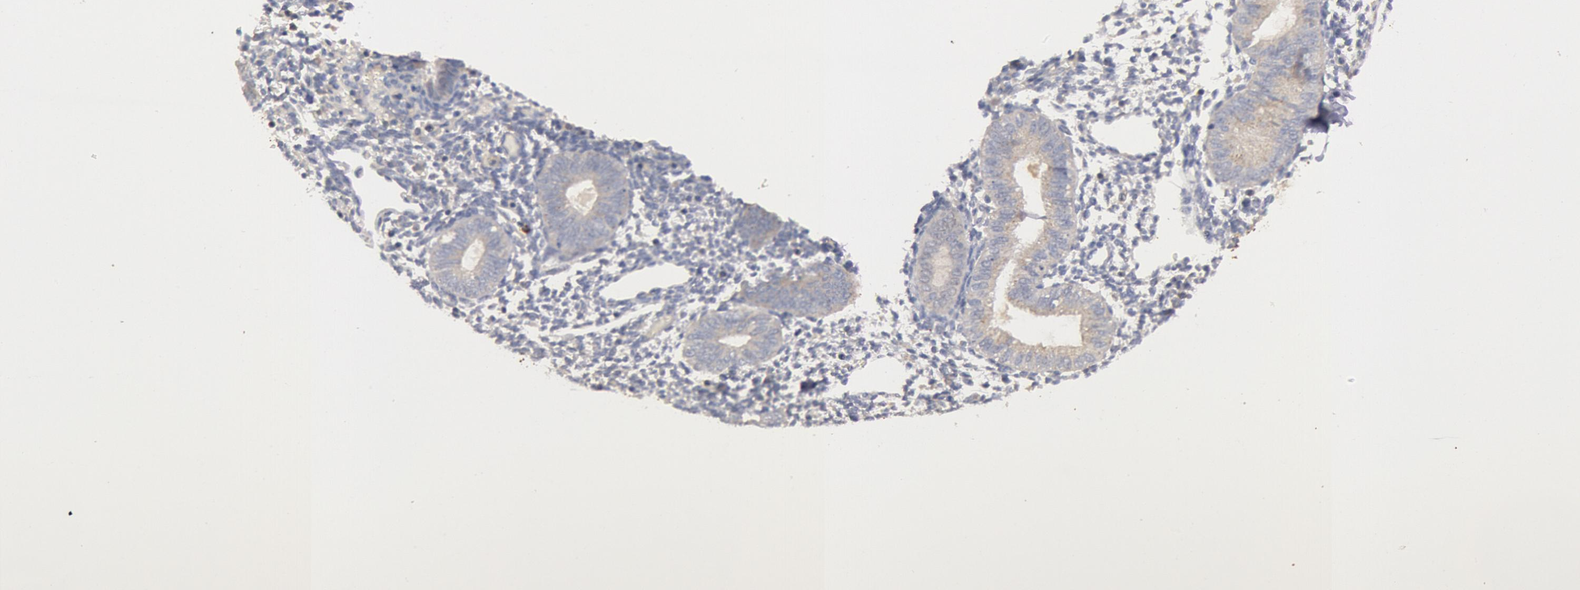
{"staining": {"intensity": "negative", "quantity": "none", "location": "none"}, "tissue": "endometrium", "cell_type": "Cells in endometrial stroma", "image_type": "normal", "snomed": [{"axis": "morphology", "description": "Normal tissue, NOS"}, {"axis": "topography", "description": "Endometrium"}], "caption": "A micrograph of endometrium stained for a protein demonstrates no brown staining in cells in endometrial stroma.", "gene": "TMED8", "patient": {"sex": "female", "age": 61}}